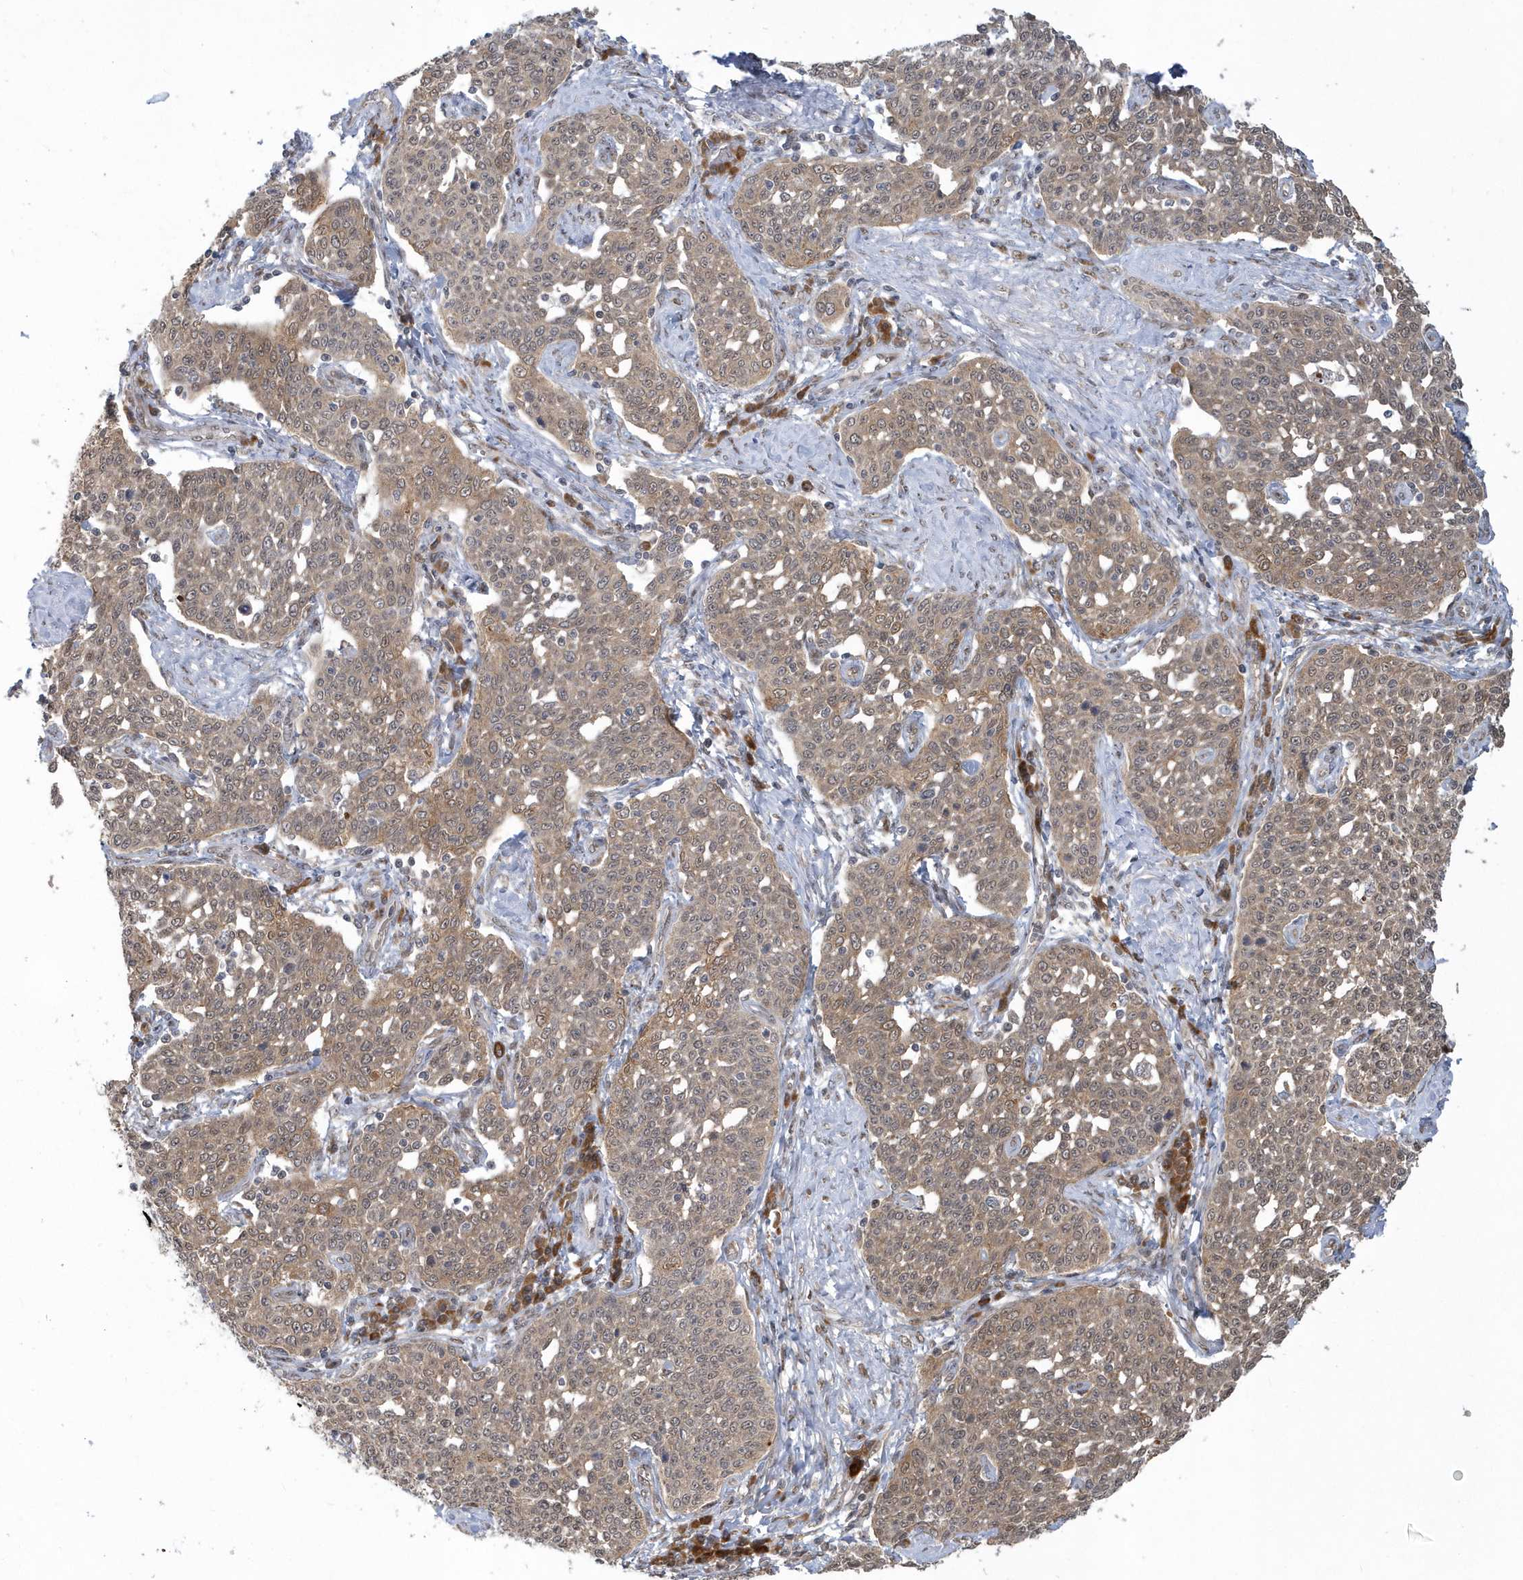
{"staining": {"intensity": "weak", "quantity": ">75%", "location": "cytoplasmic/membranous,nuclear"}, "tissue": "cervical cancer", "cell_type": "Tumor cells", "image_type": "cancer", "snomed": [{"axis": "morphology", "description": "Squamous cell carcinoma, NOS"}, {"axis": "topography", "description": "Cervix"}], "caption": "Protein positivity by immunohistochemistry (IHC) displays weak cytoplasmic/membranous and nuclear staining in about >75% of tumor cells in cervical cancer.", "gene": "ATG4A", "patient": {"sex": "female", "age": 34}}